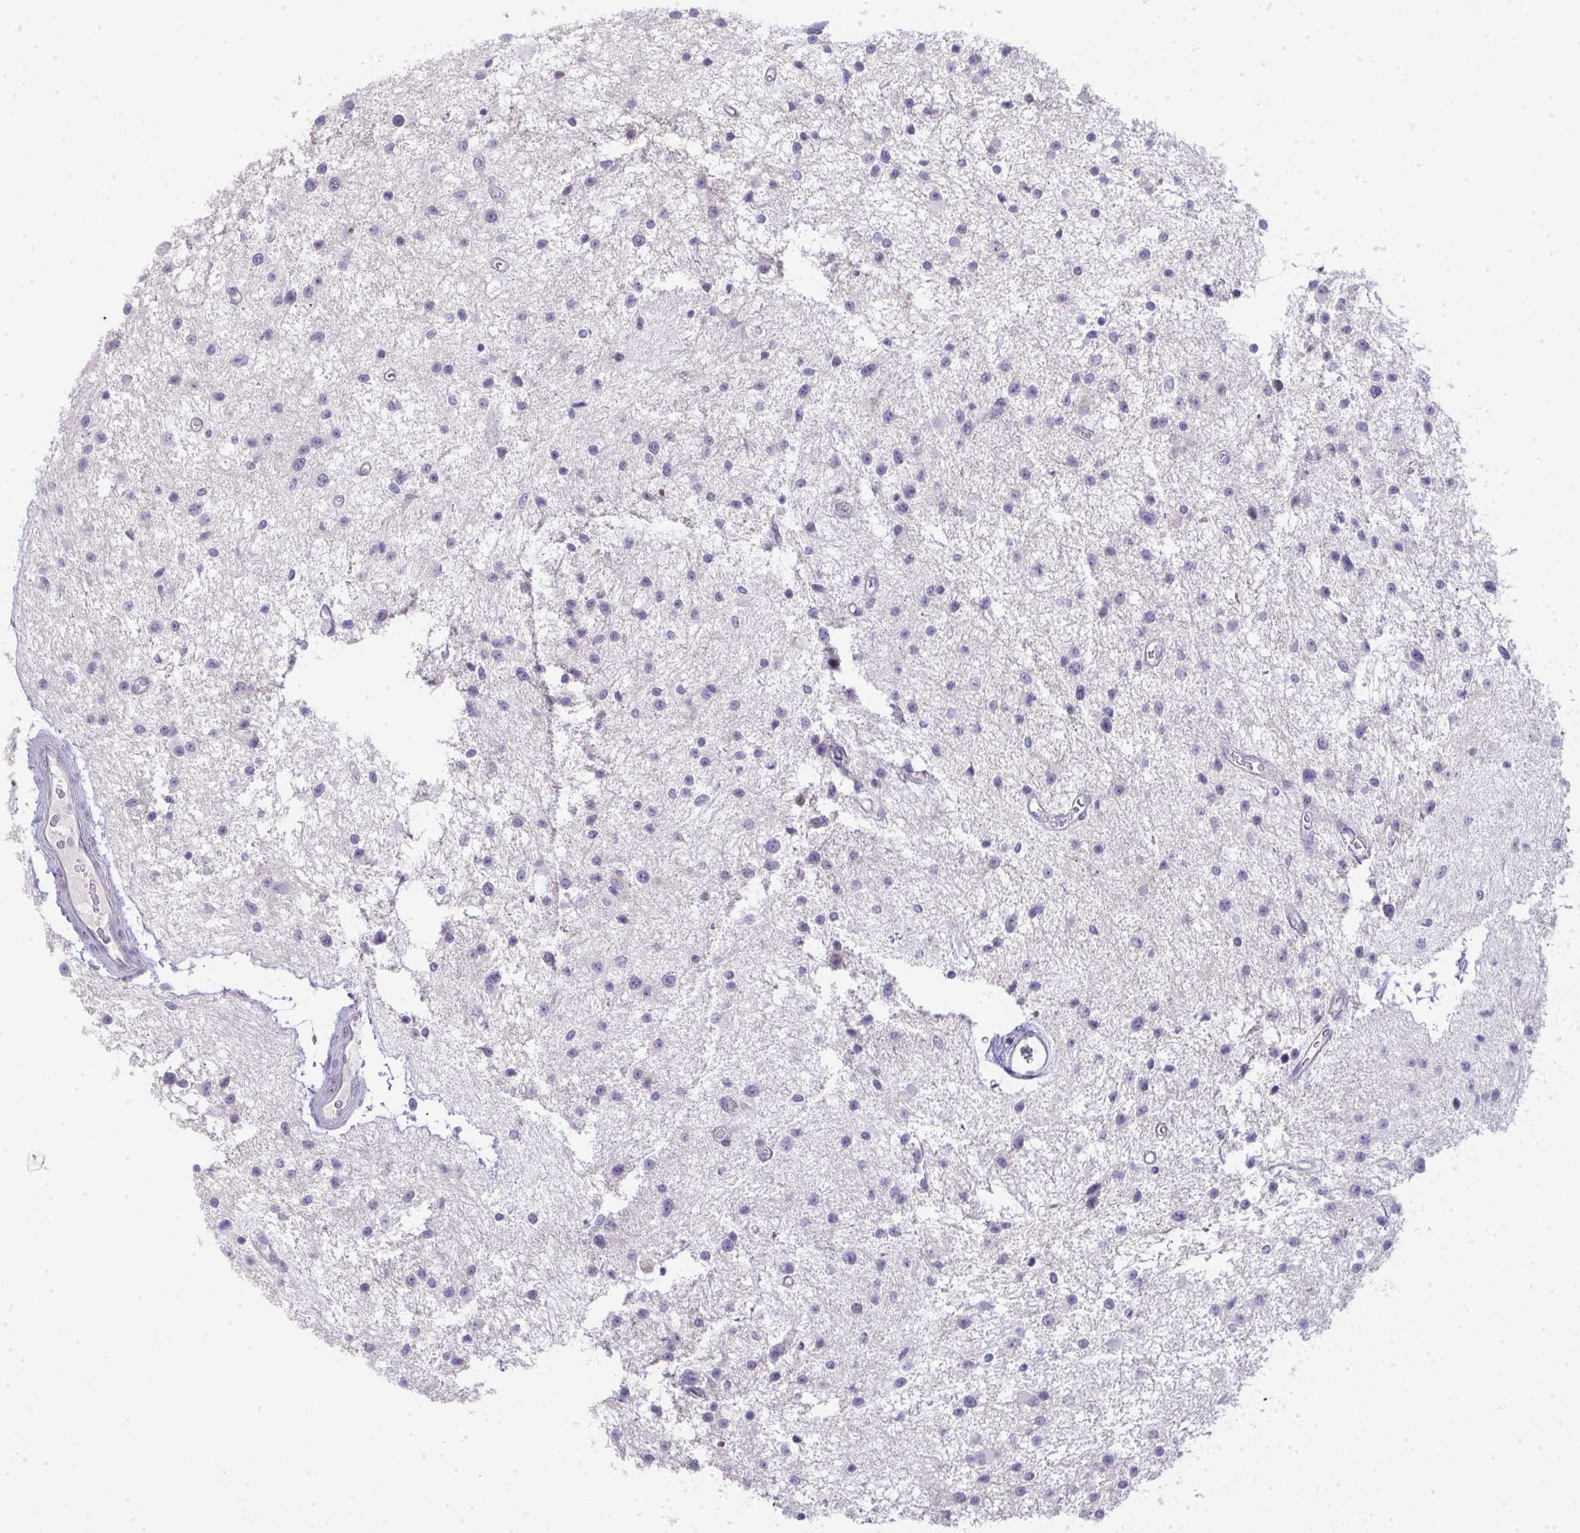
{"staining": {"intensity": "negative", "quantity": "none", "location": "none"}, "tissue": "glioma", "cell_type": "Tumor cells", "image_type": "cancer", "snomed": [{"axis": "morphology", "description": "Glioma, malignant, Low grade"}, {"axis": "topography", "description": "Brain"}], "caption": "Immunohistochemistry (IHC) of human glioma shows no positivity in tumor cells.", "gene": "GALNT16", "patient": {"sex": "male", "age": 43}}